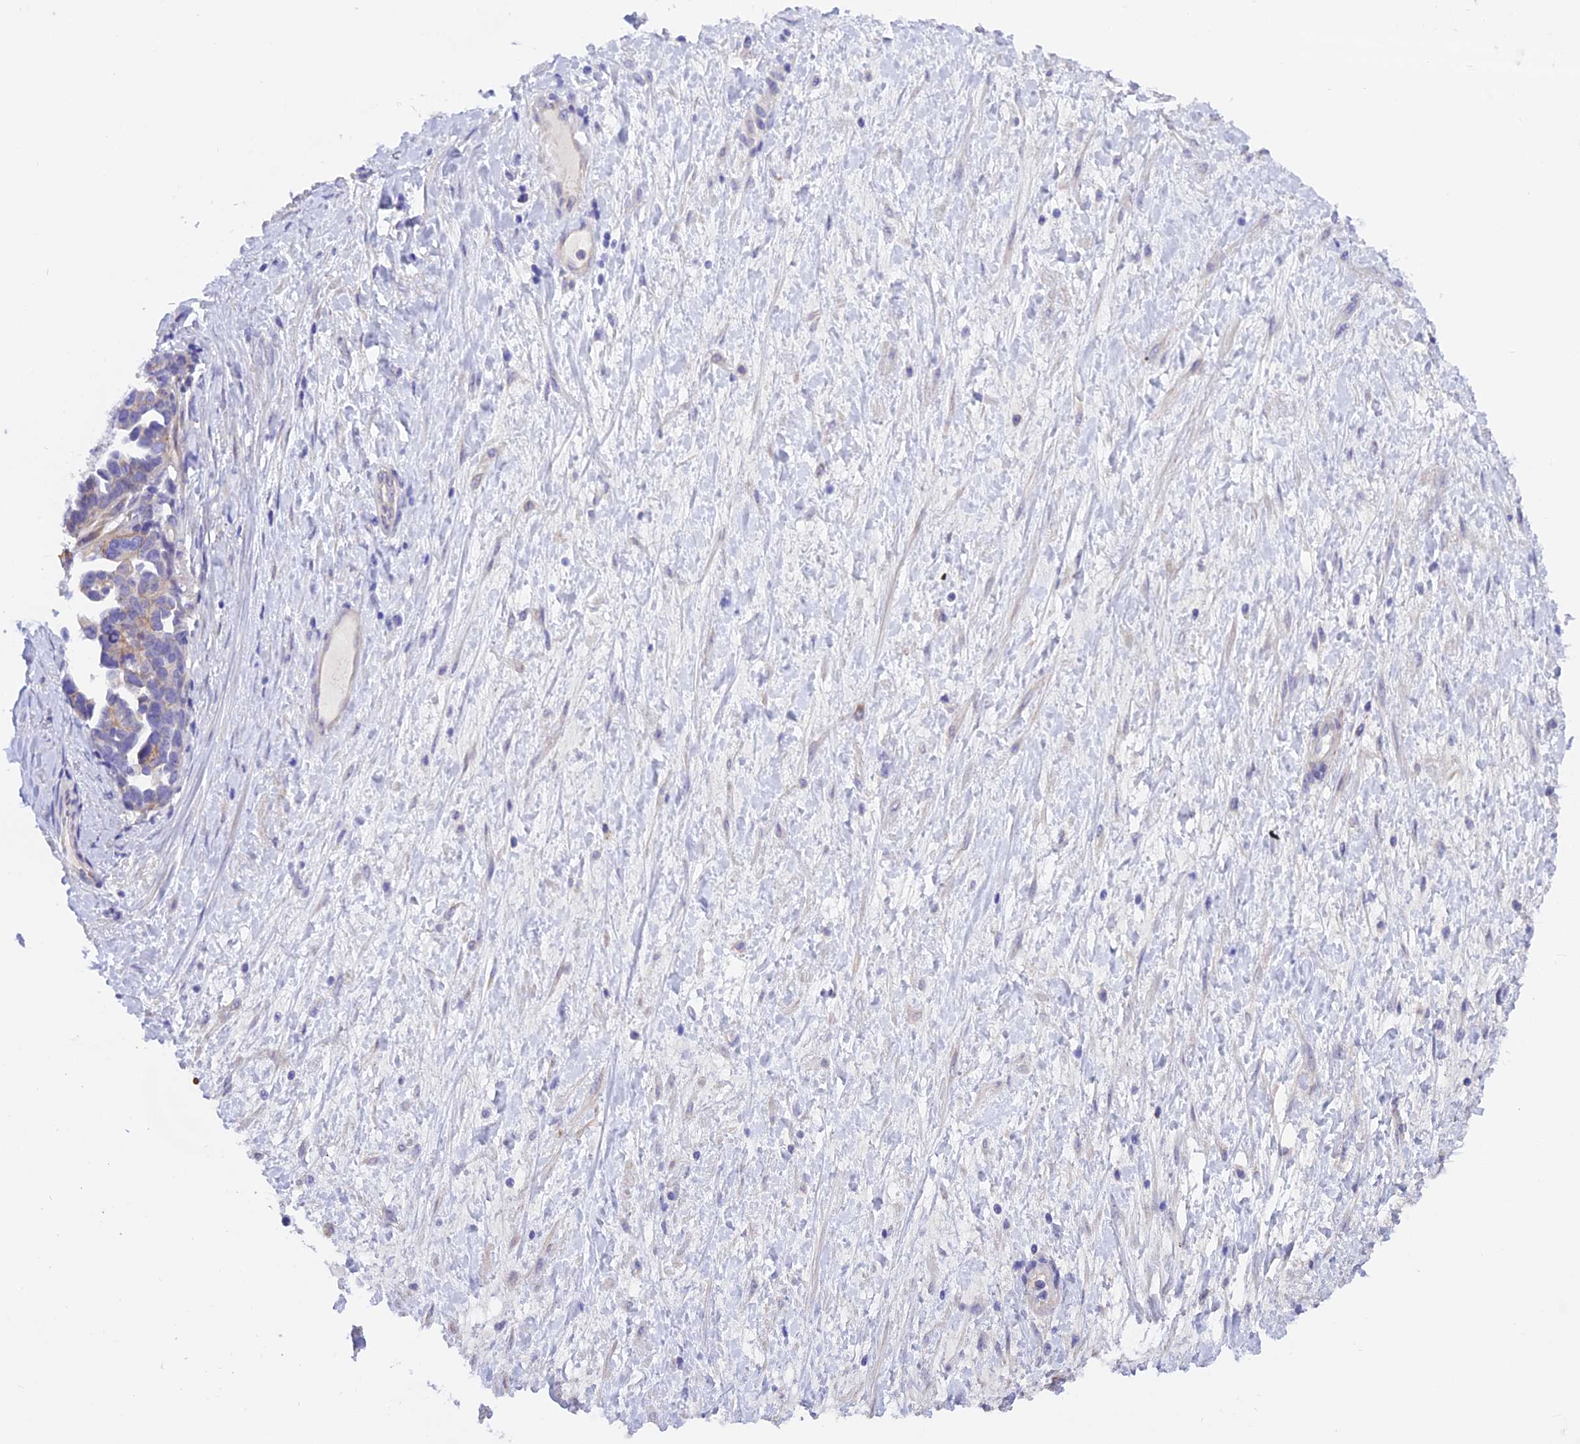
{"staining": {"intensity": "negative", "quantity": "none", "location": "none"}, "tissue": "ovarian cancer", "cell_type": "Tumor cells", "image_type": "cancer", "snomed": [{"axis": "morphology", "description": "Cystadenocarcinoma, serous, NOS"}, {"axis": "topography", "description": "Ovary"}], "caption": "The image reveals no significant positivity in tumor cells of ovarian cancer.", "gene": "C17orf67", "patient": {"sex": "female", "age": 54}}